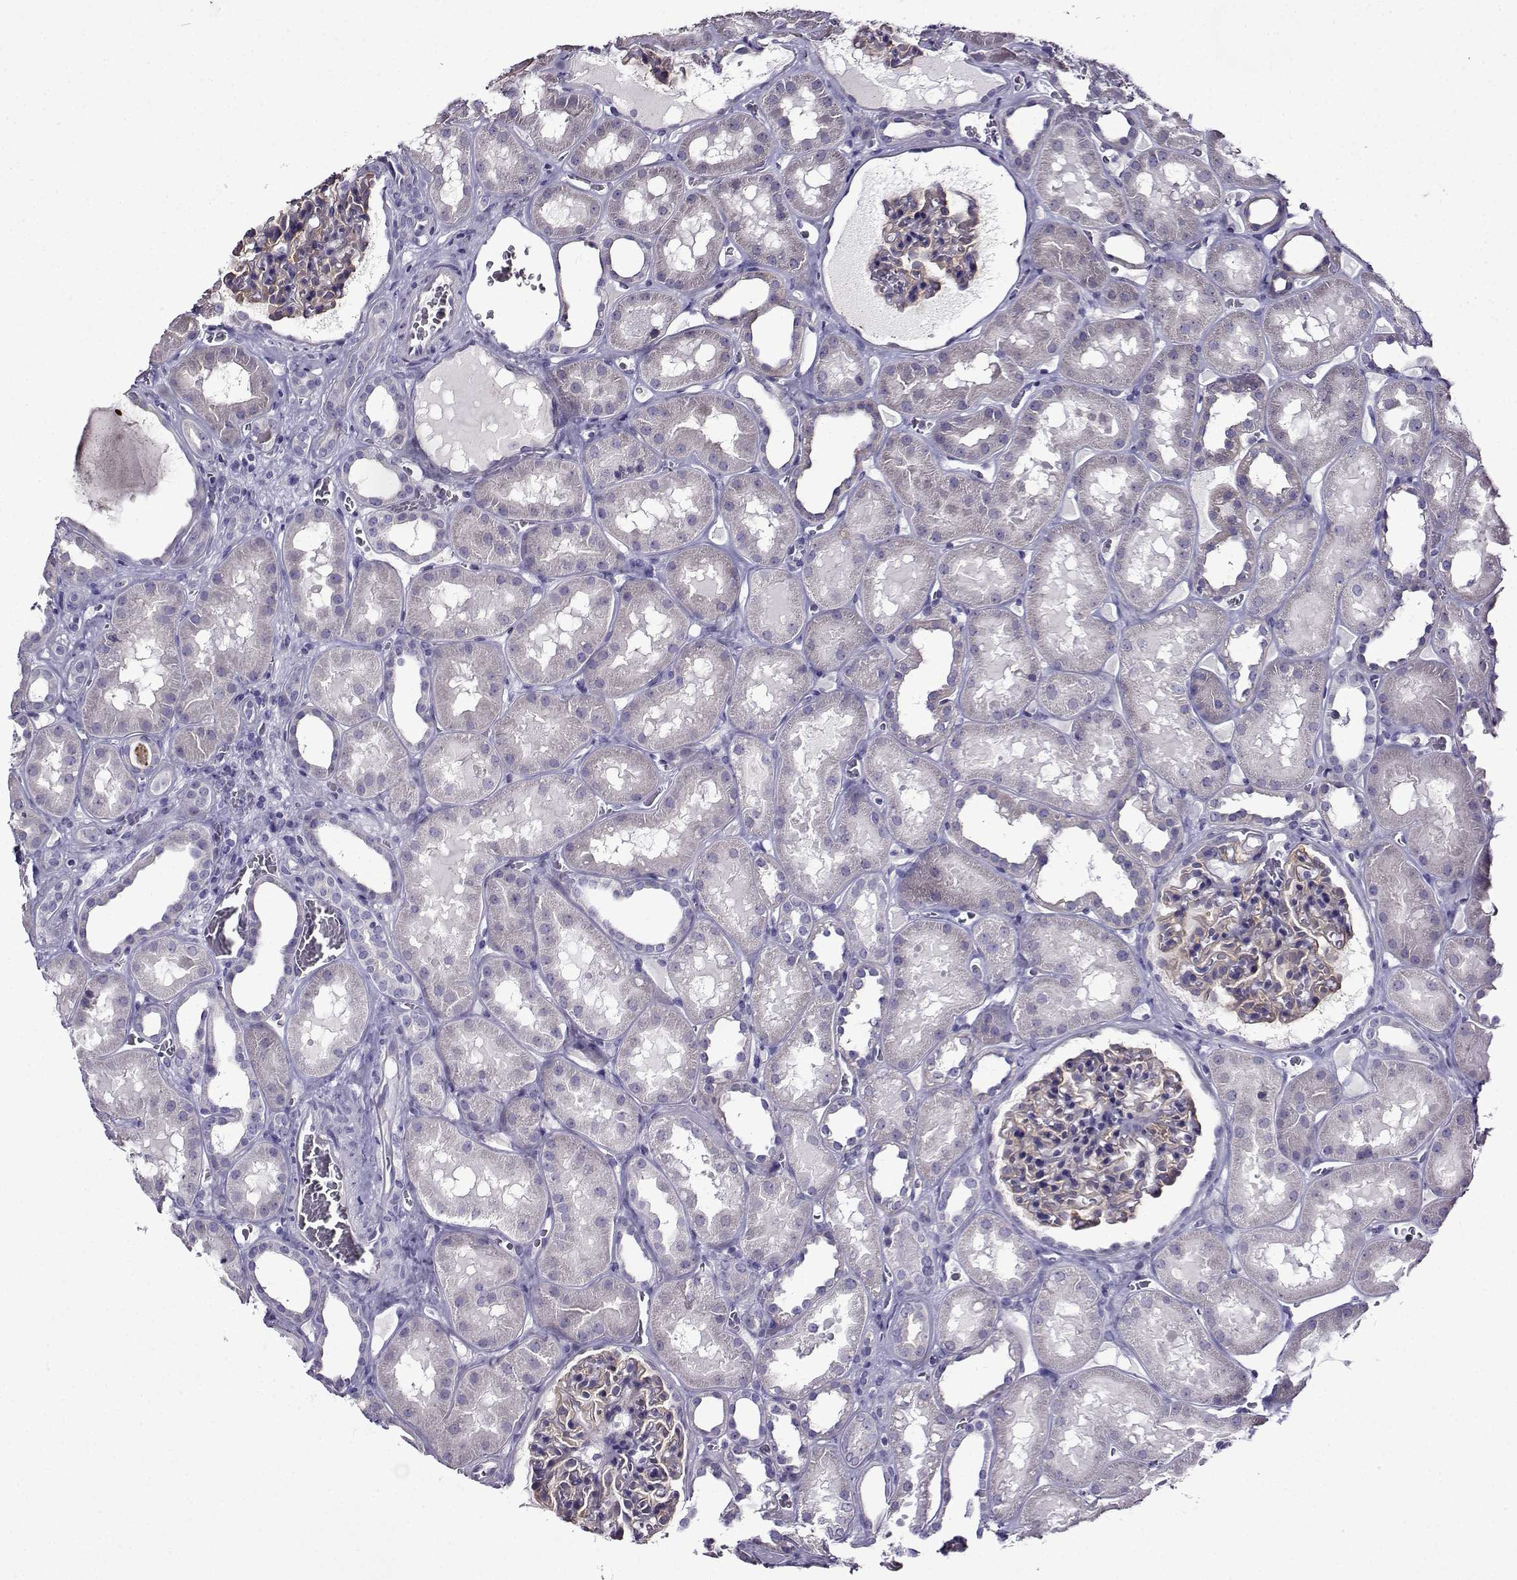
{"staining": {"intensity": "moderate", "quantity": ">75%", "location": "cytoplasmic/membranous"}, "tissue": "kidney", "cell_type": "Cells in glomeruli", "image_type": "normal", "snomed": [{"axis": "morphology", "description": "Normal tissue, NOS"}, {"axis": "topography", "description": "Kidney"}], "caption": "Protein positivity by immunohistochemistry demonstrates moderate cytoplasmic/membranous staining in about >75% of cells in glomeruli in unremarkable kidney. (DAB (3,3'-diaminobenzidine) IHC with brightfield microscopy, high magnification).", "gene": "TMEM266", "patient": {"sex": "female", "age": 41}}